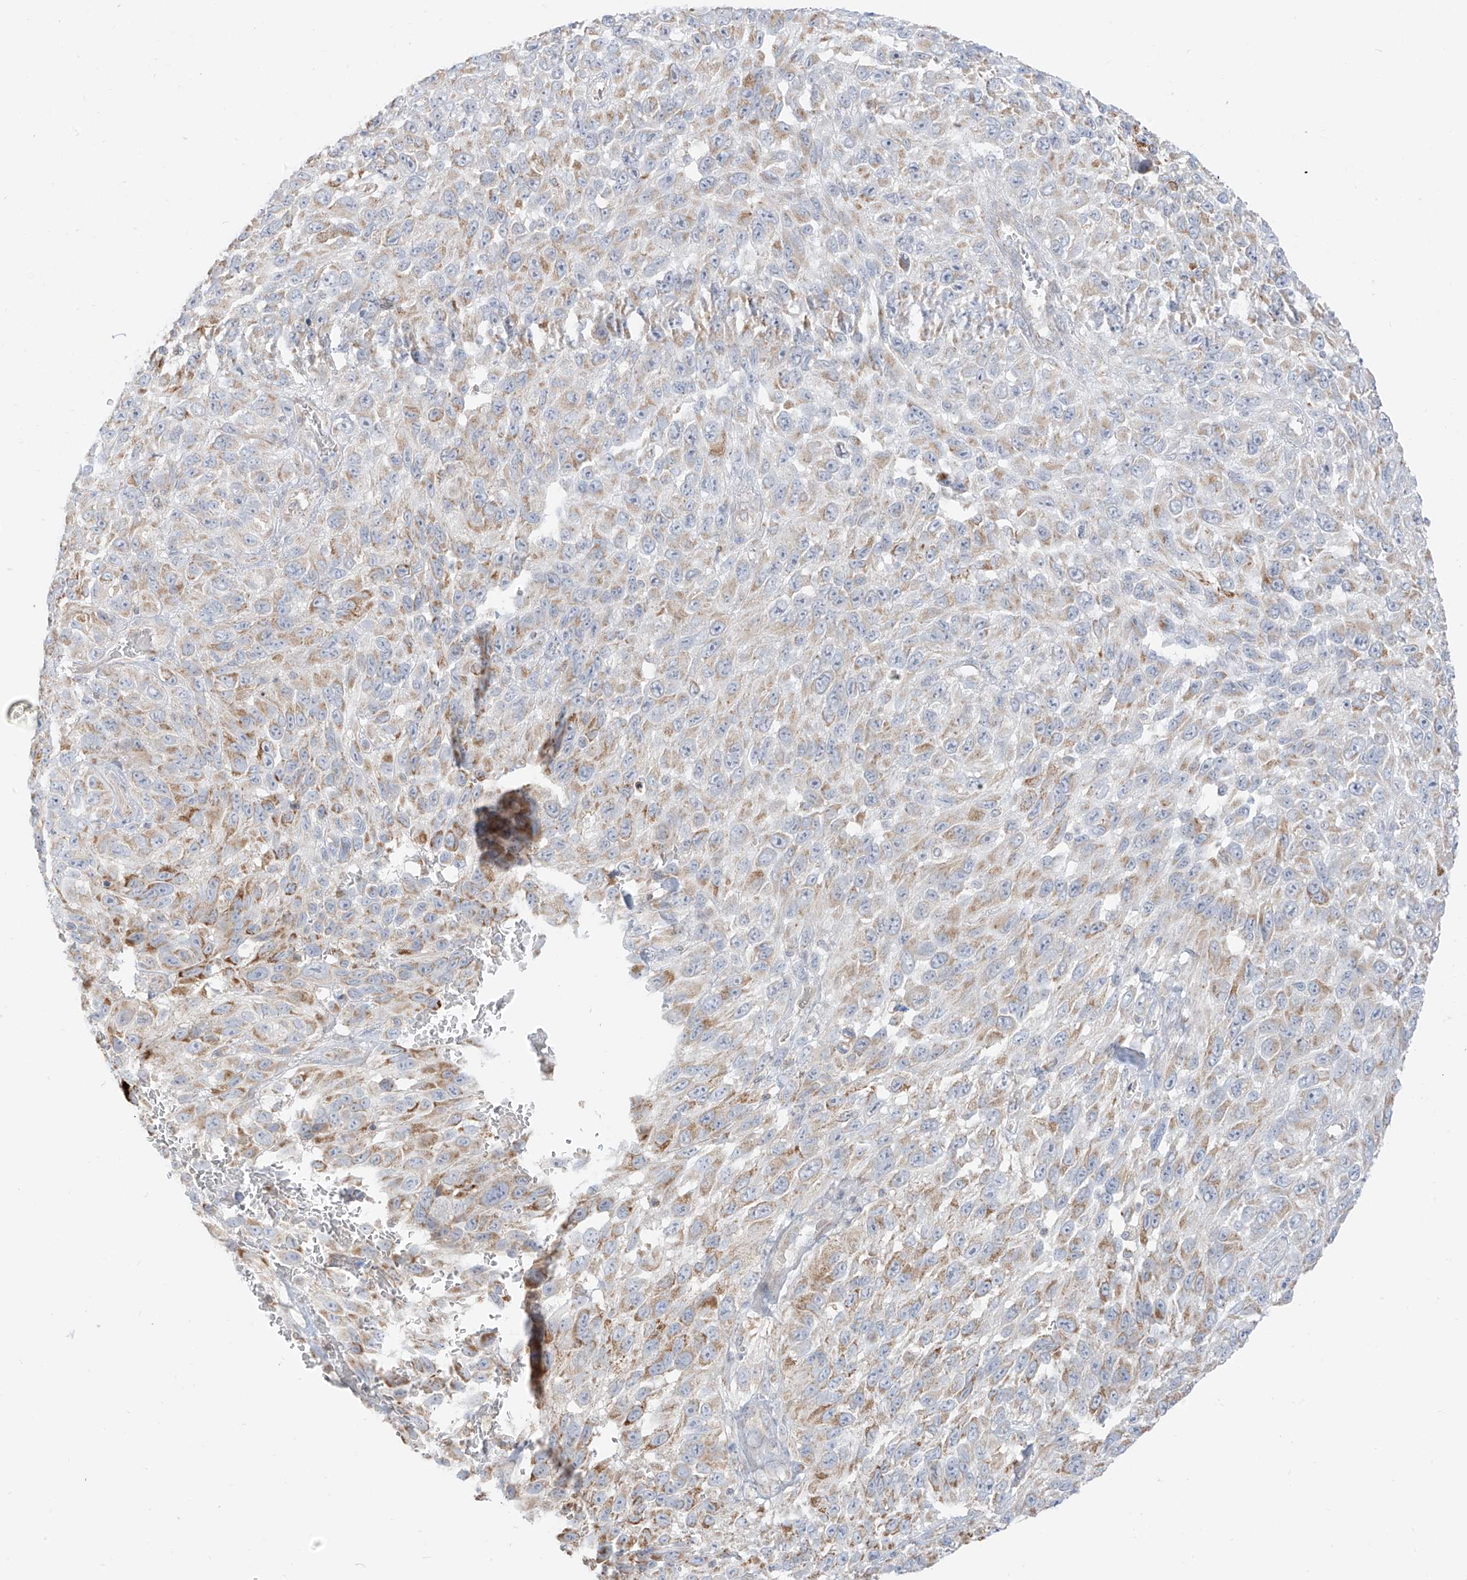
{"staining": {"intensity": "weak", "quantity": "25%-75%", "location": "cytoplasmic/membranous"}, "tissue": "melanoma", "cell_type": "Tumor cells", "image_type": "cancer", "snomed": [{"axis": "morphology", "description": "Malignant melanoma, NOS"}, {"axis": "topography", "description": "Skin"}], "caption": "DAB (3,3'-diaminobenzidine) immunohistochemical staining of melanoma shows weak cytoplasmic/membranous protein staining in approximately 25%-75% of tumor cells.", "gene": "ETHE1", "patient": {"sex": "female", "age": 96}}